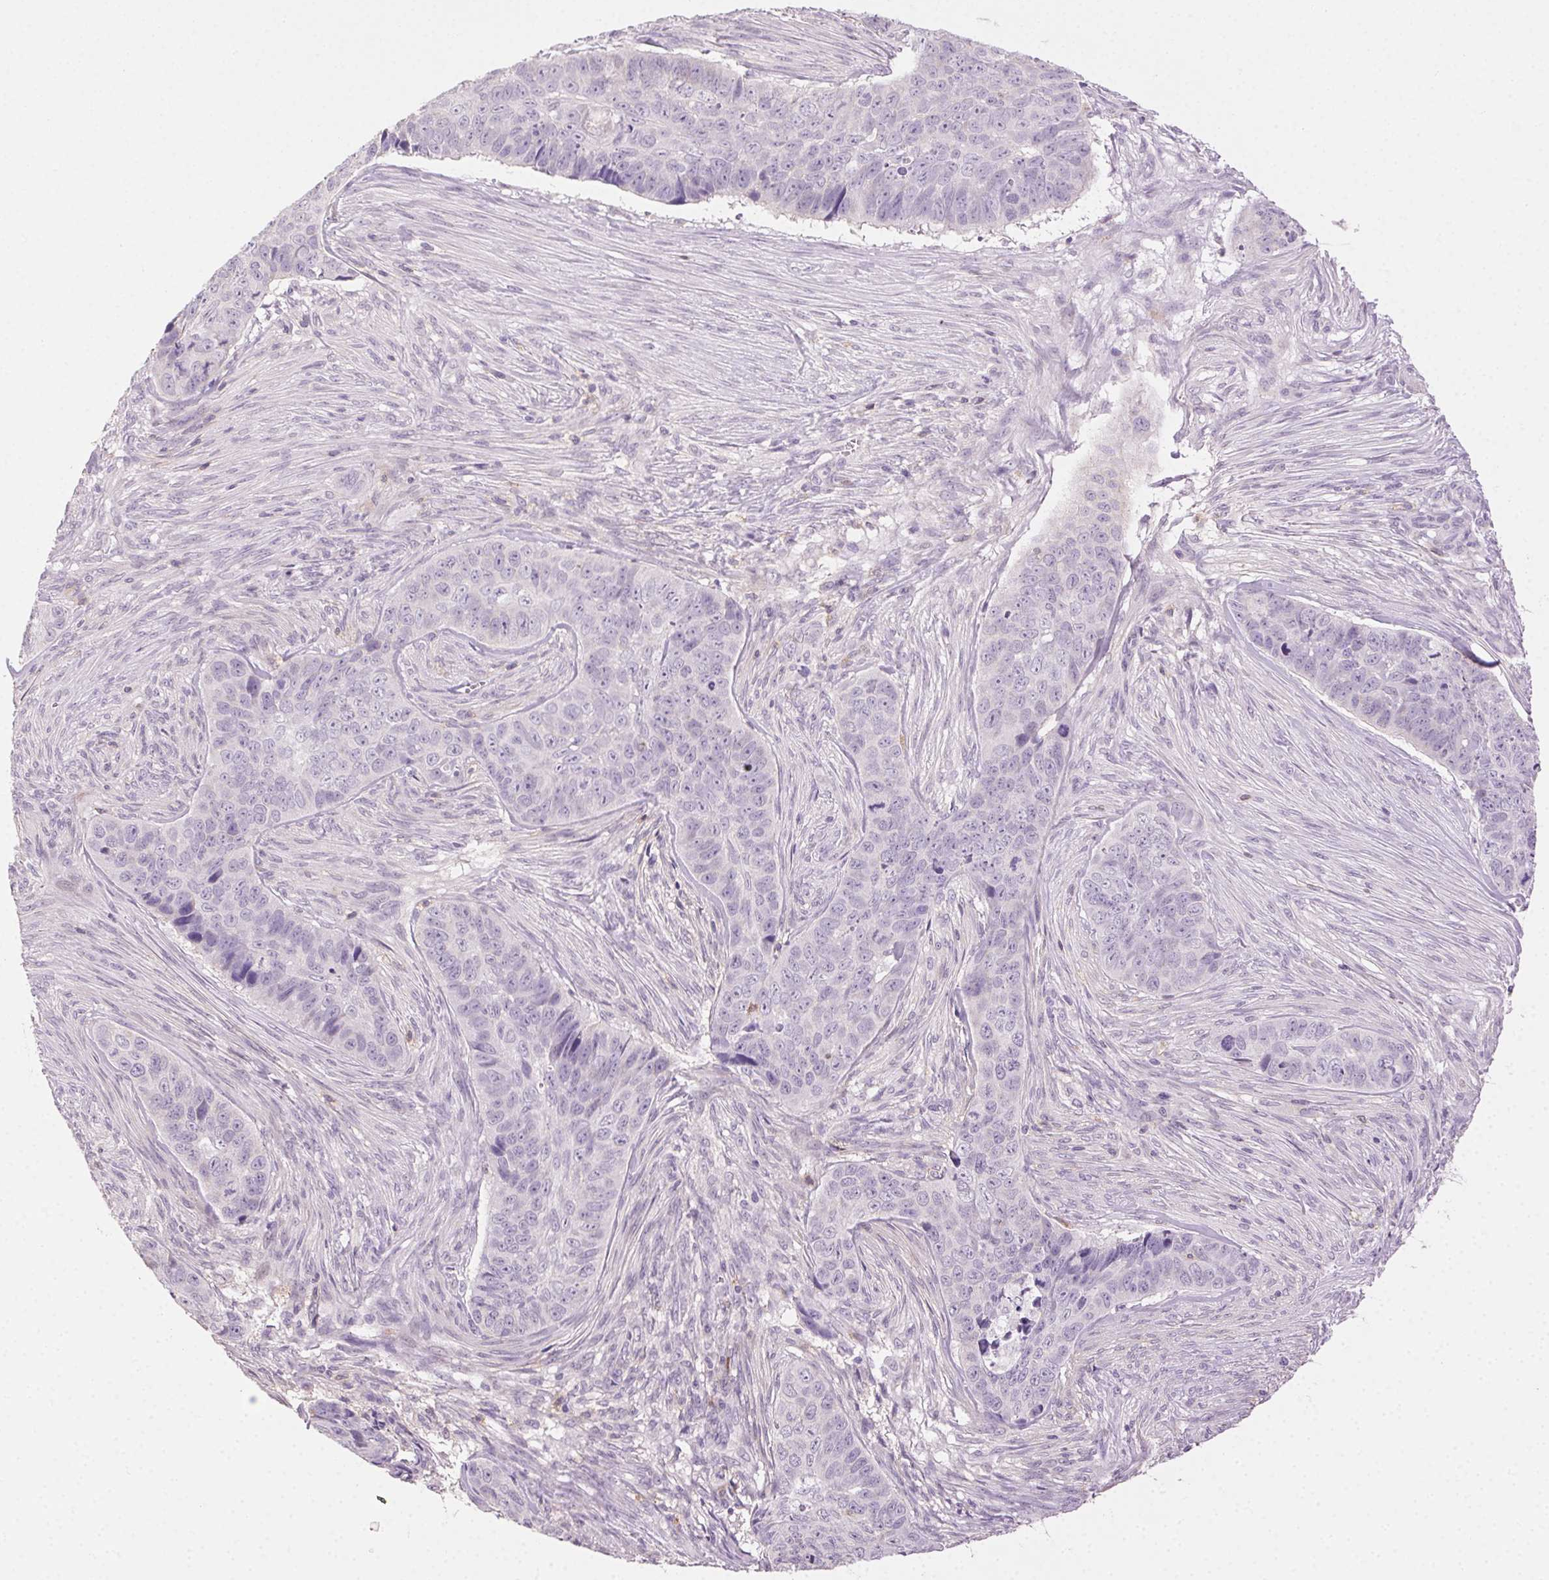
{"staining": {"intensity": "negative", "quantity": "none", "location": "none"}, "tissue": "skin cancer", "cell_type": "Tumor cells", "image_type": "cancer", "snomed": [{"axis": "morphology", "description": "Basal cell carcinoma"}, {"axis": "topography", "description": "Skin"}], "caption": "Tumor cells show no significant protein positivity in skin cancer. (IHC, brightfield microscopy, high magnification).", "gene": "AKAP5", "patient": {"sex": "female", "age": 82}}